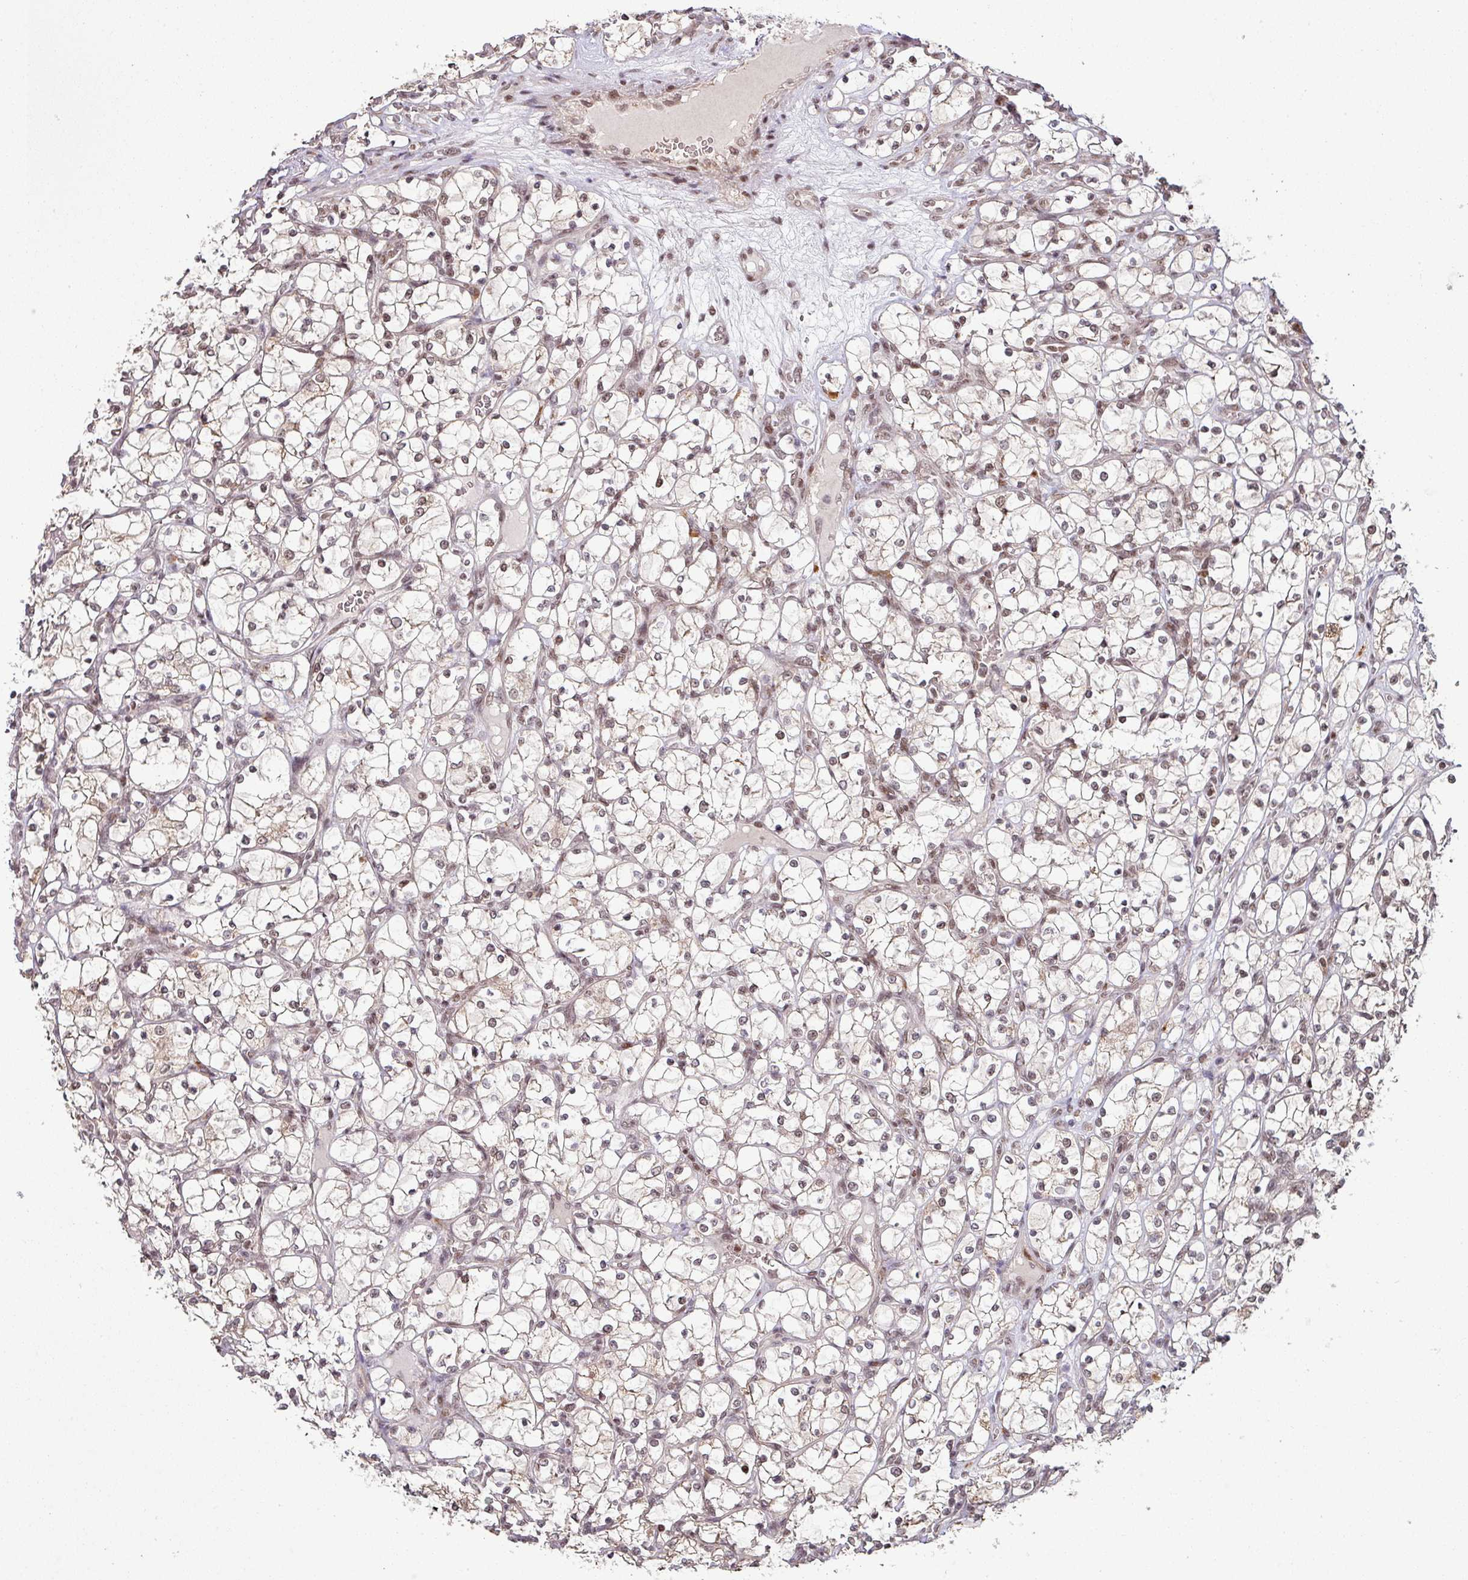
{"staining": {"intensity": "weak", "quantity": "25%-75%", "location": "nuclear"}, "tissue": "renal cancer", "cell_type": "Tumor cells", "image_type": "cancer", "snomed": [{"axis": "morphology", "description": "Adenocarcinoma, NOS"}, {"axis": "topography", "description": "Kidney"}], "caption": "Weak nuclear staining is appreciated in about 25%-75% of tumor cells in adenocarcinoma (renal).", "gene": "PHF23", "patient": {"sex": "female", "age": 69}}